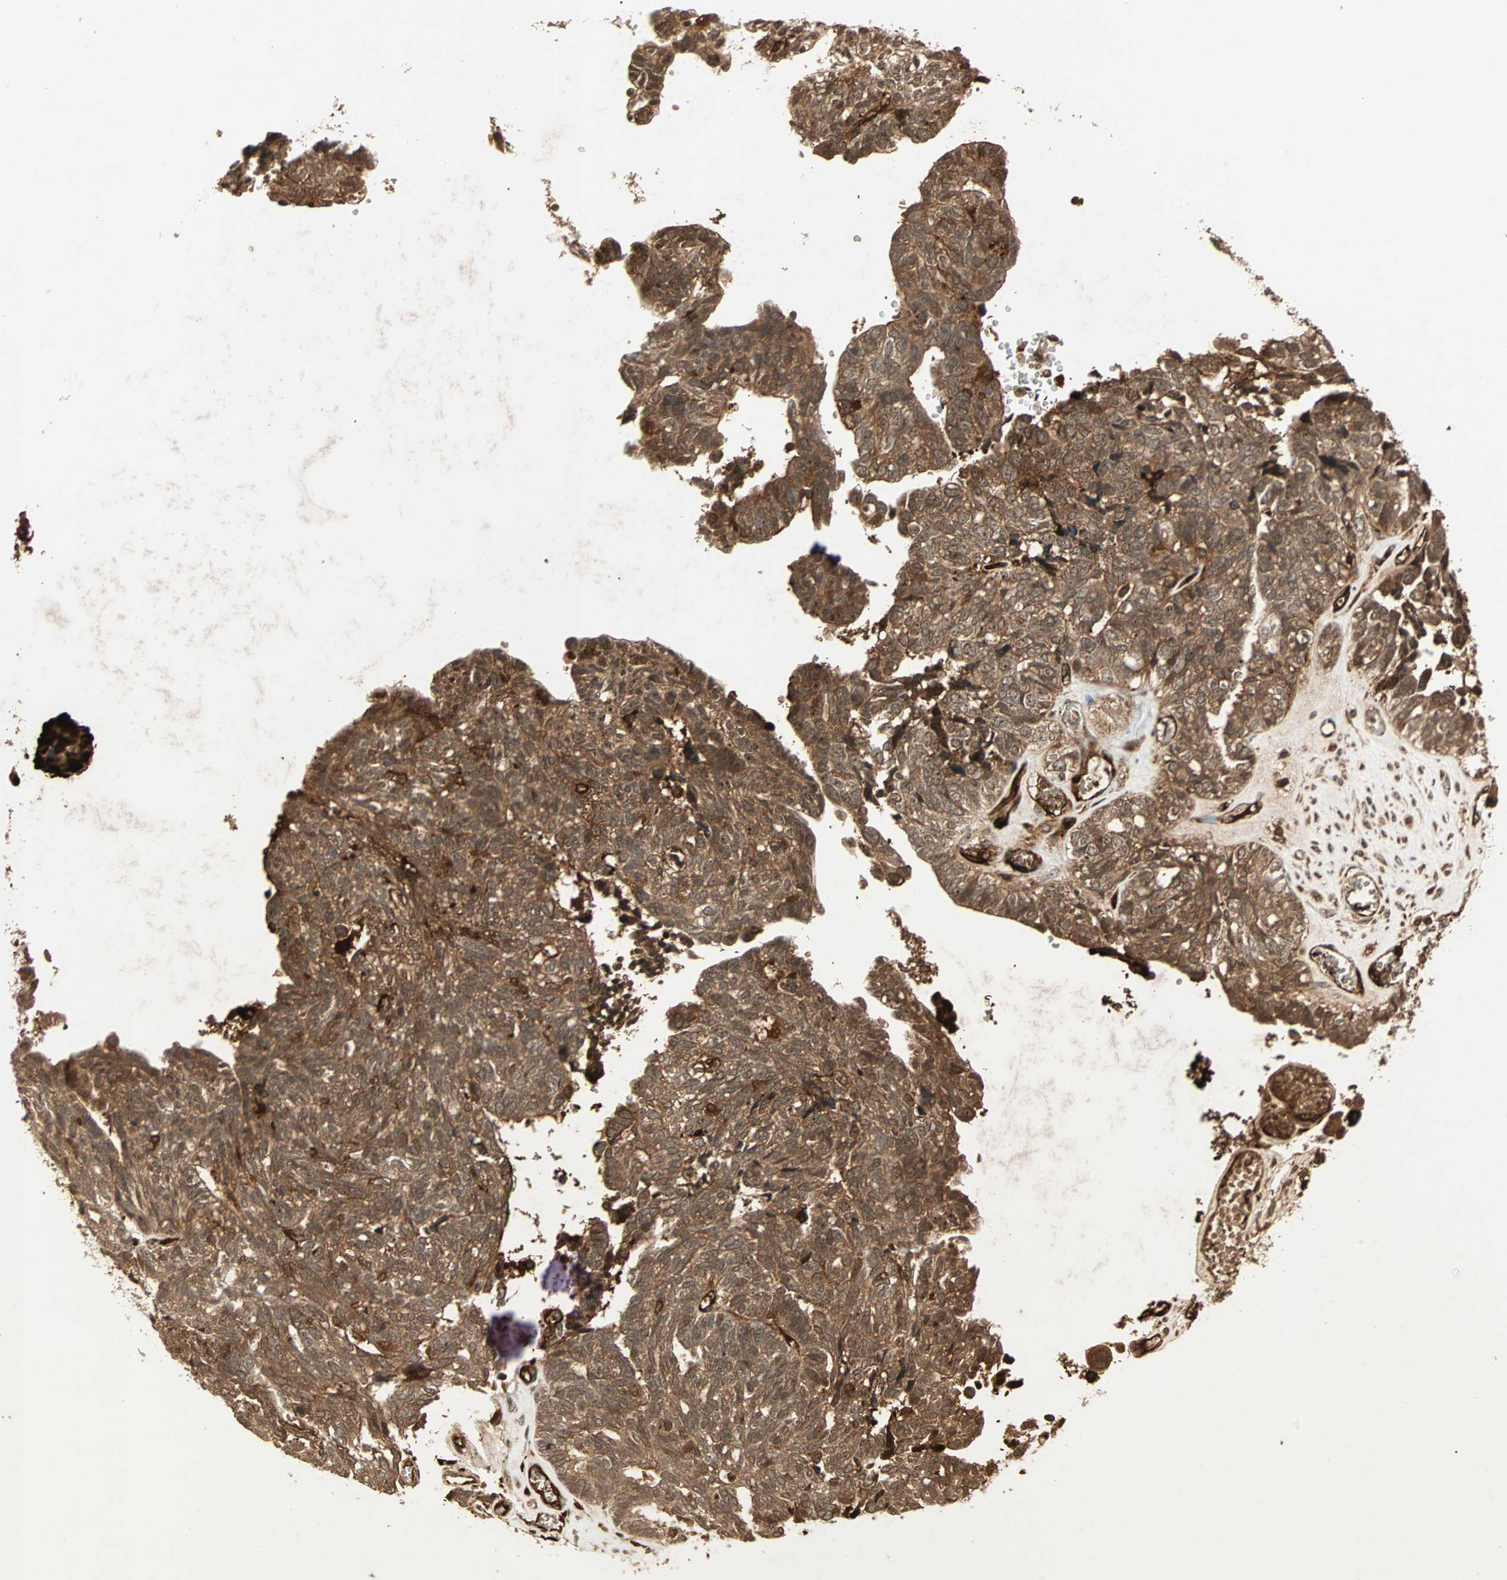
{"staining": {"intensity": "moderate", "quantity": ">75%", "location": "cytoplasmic/membranous"}, "tissue": "ovarian cancer", "cell_type": "Tumor cells", "image_type": "cancer", "snomed": [{"axis": "morphology", "description": "Cystadenocarcinoma, serous, NOS"}, {"axis": "topography", "description": "Ovary"}], "caption": "A micrograph of human ovarian cancer stained for a protein displays moderate cytoplasmic/membranous brown staining in tumor cells. (DAB (3,3'-diaminobenzidine) IHC, brown staining for protein, blue staining for nuclei).", "gene": "RFFL", "patient": {"sex": "female", "age": 79}}